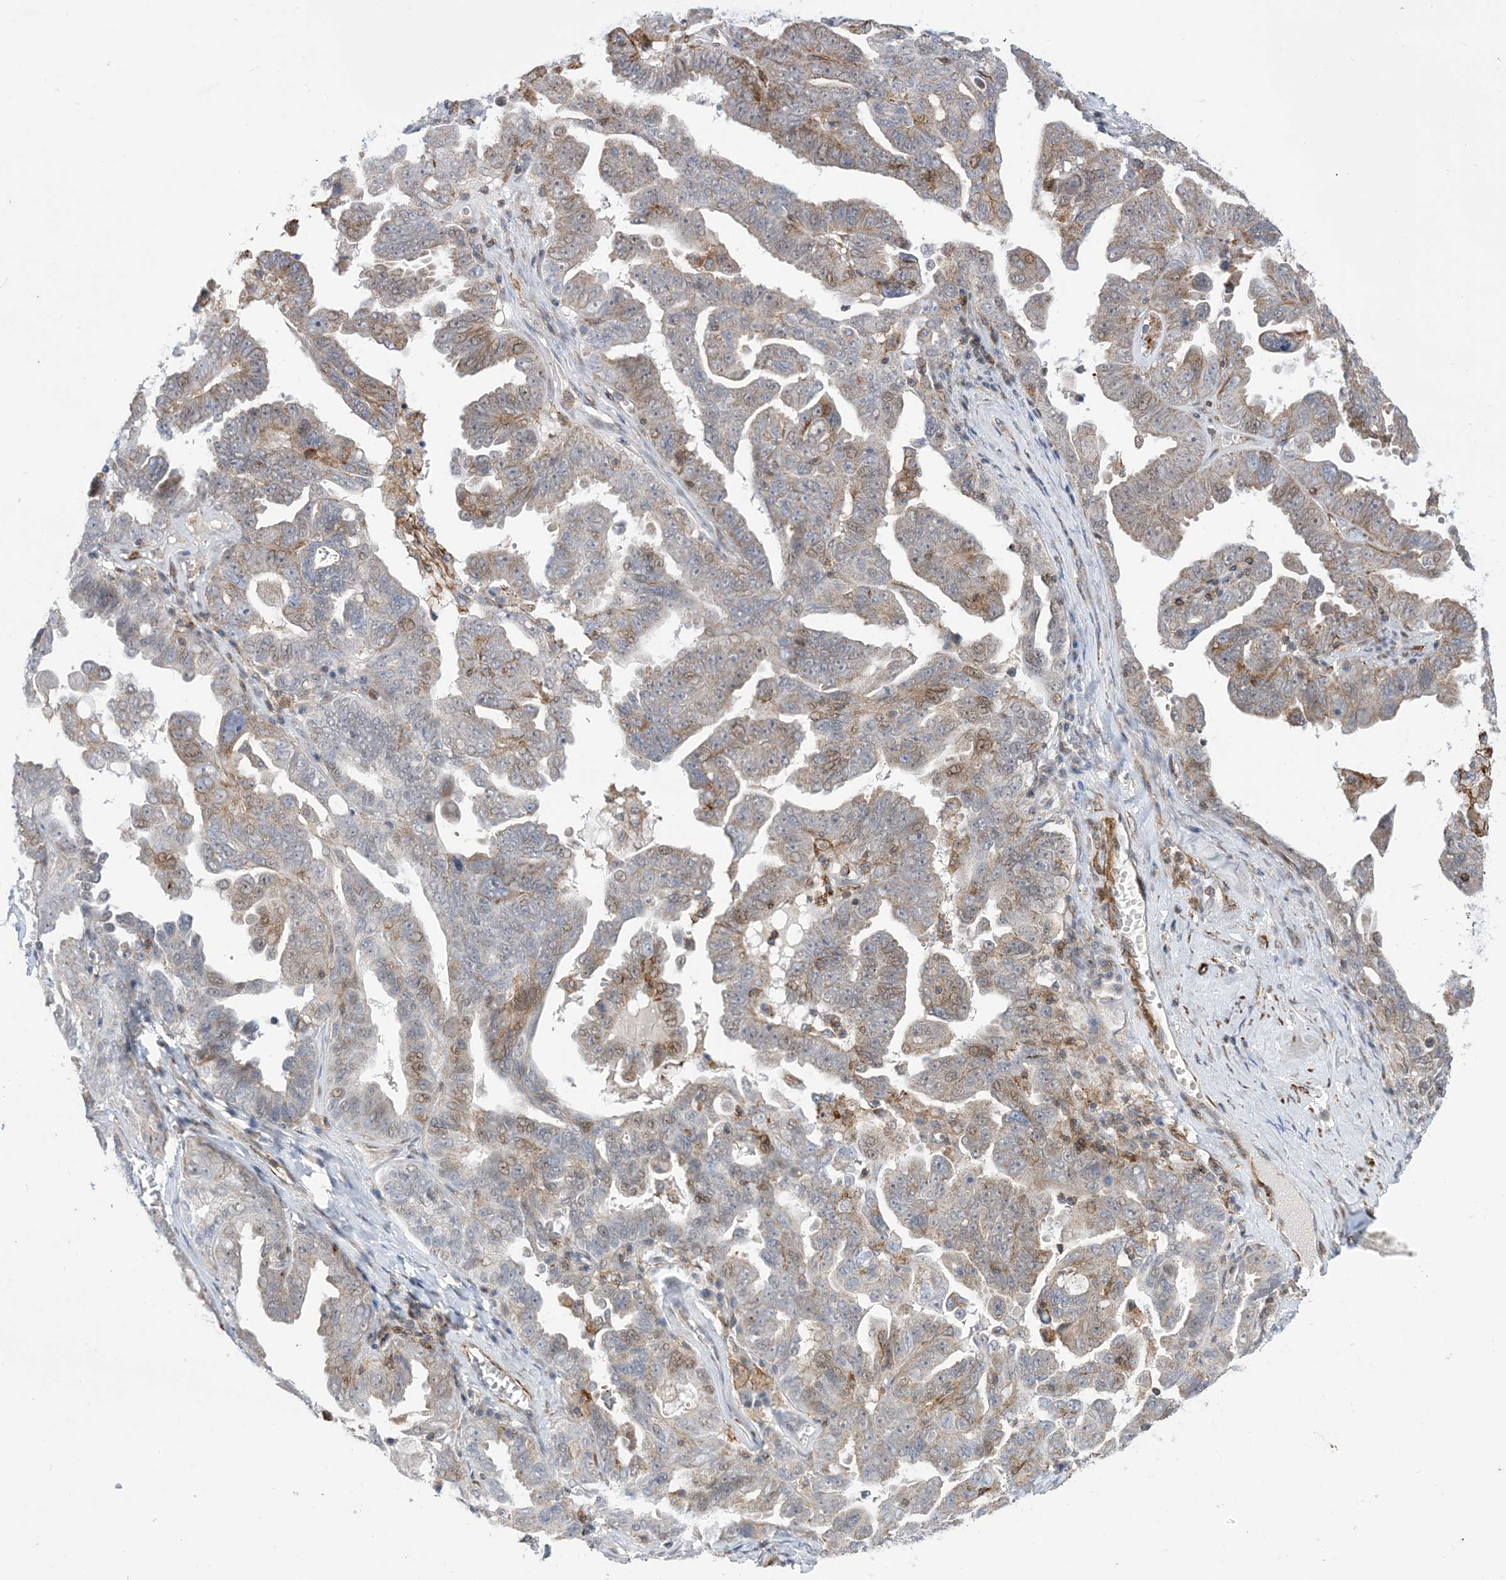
{"staining": {"intensity": "weak", "quantity": "<25%", "location": "cytoplasmic/membranous,nuclear"}, "tissue": "ovarian cancer", "cell_type": "Tumor cells", "image_type": "cancer", "snomed": [{"axis": "morphology", "description": "Carcinoma, endometroid"}, {"axis": "topography", "description": "Ovary"}], "caption": "This is an immunohistochemistry histopathology image of human ovarian endometroid carcinoma. There is no staining in tumor cells.", "gene": "ZNF8", "patient": {"sex": "female", "age": 62}}